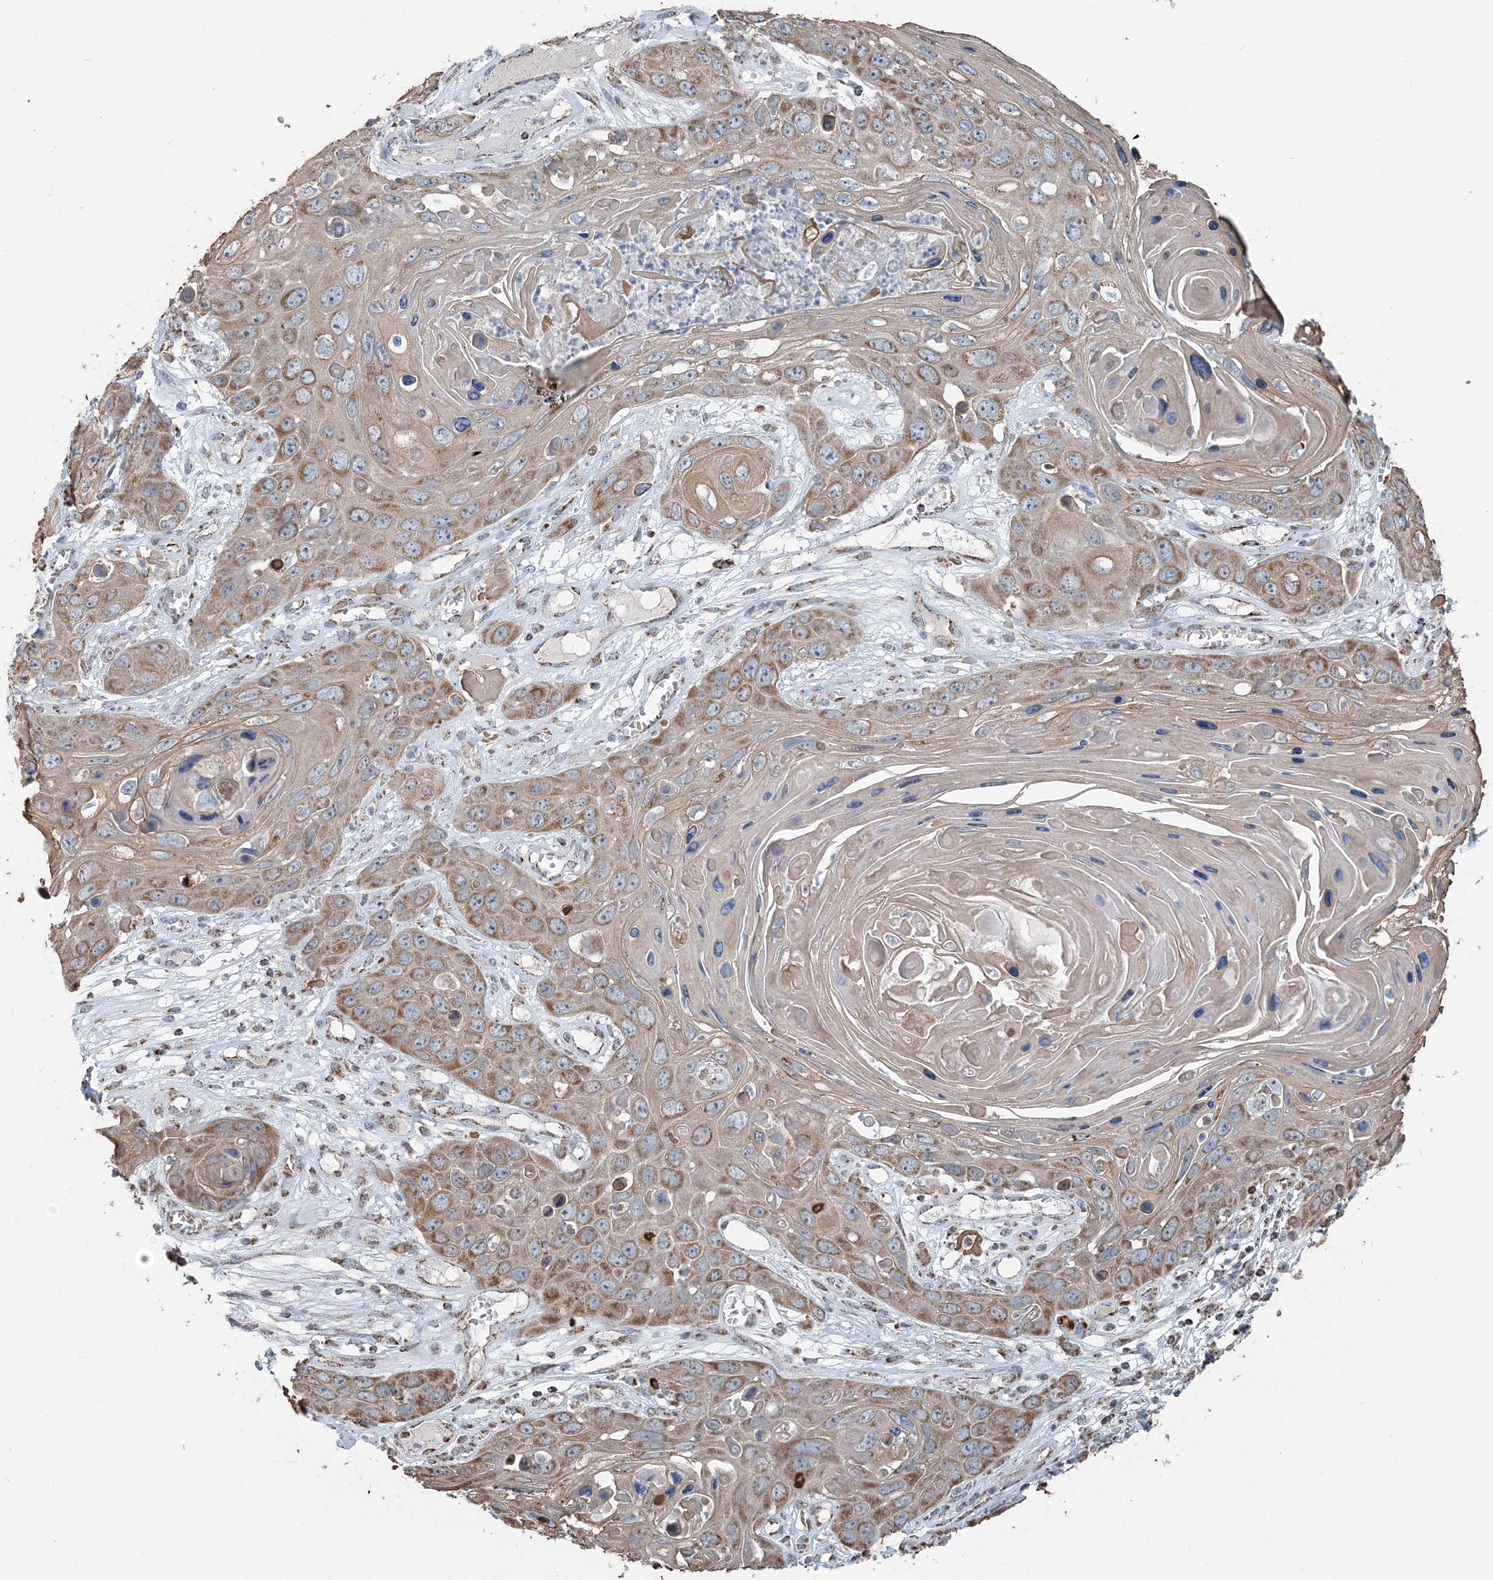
{"staining": {"intensity": "moderate", "quantity": ">75%", "location": "cytoplasmic/membranous"}, "tissue": "skin cancer", "cell_type": "Tumor cells", "image_type": "cancer", "snomed": [{"axis": "morphology", "description": "Squamous cell carcinoma, NOS"}, {"axis": "topography", "description": "Skin"}], "caption": "A micrograph showing moderate cytoplasmic/membranous staining in about >75% of tumor cells in skin cancer (squamous cell carcinoma), as visualized by brown immunohistochemical staining.", "gene": "SUCLG1", "patient": {"sex": "male", "age": 55}}